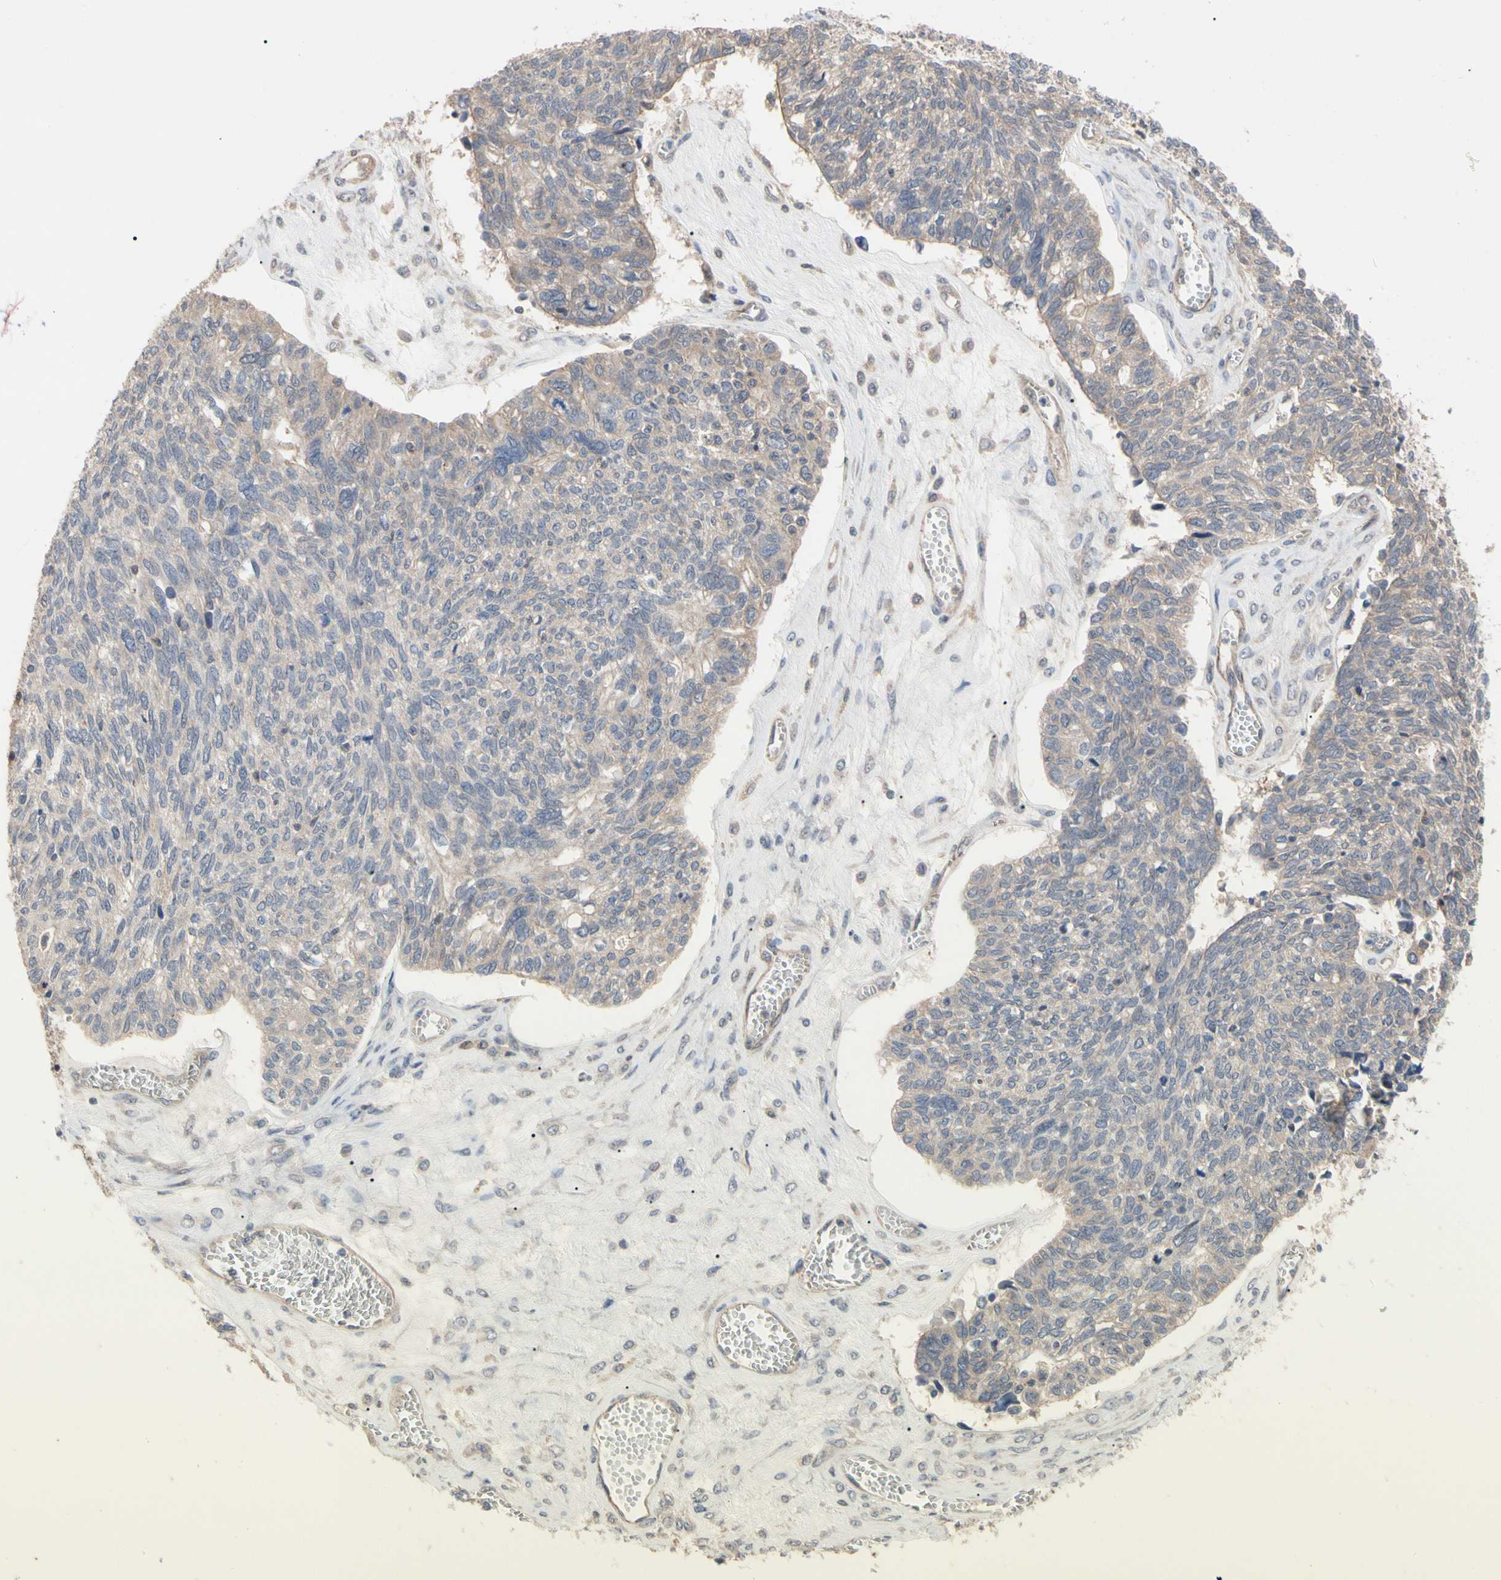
{"staining": {"intensity": "weak", "quantity": ">75%", "location": "cytoplasmic/membranous"}, "tissue": "ovarian cancer", "cell_type": "Tumor cells", "image_type": "cancer", "snomed": [{"axis": "morphology", "description": "Cystadenocarcinoma, serous, NOS"}, {"axis": "topography", "description": "Ovary"}], "caption": "Serous cystadenocarcinoma (ovarian) was stained to show a protein in brown. There is low levels of weak cytoplasmic/membranous positivity in about >75% of tumor cells. (DAB (3,3'-diaminobenzidine) = brown stain, brightfield microscopy at high magnification).", "gene": "DPP8", "patient": {"sex": "female", "age": 79}}